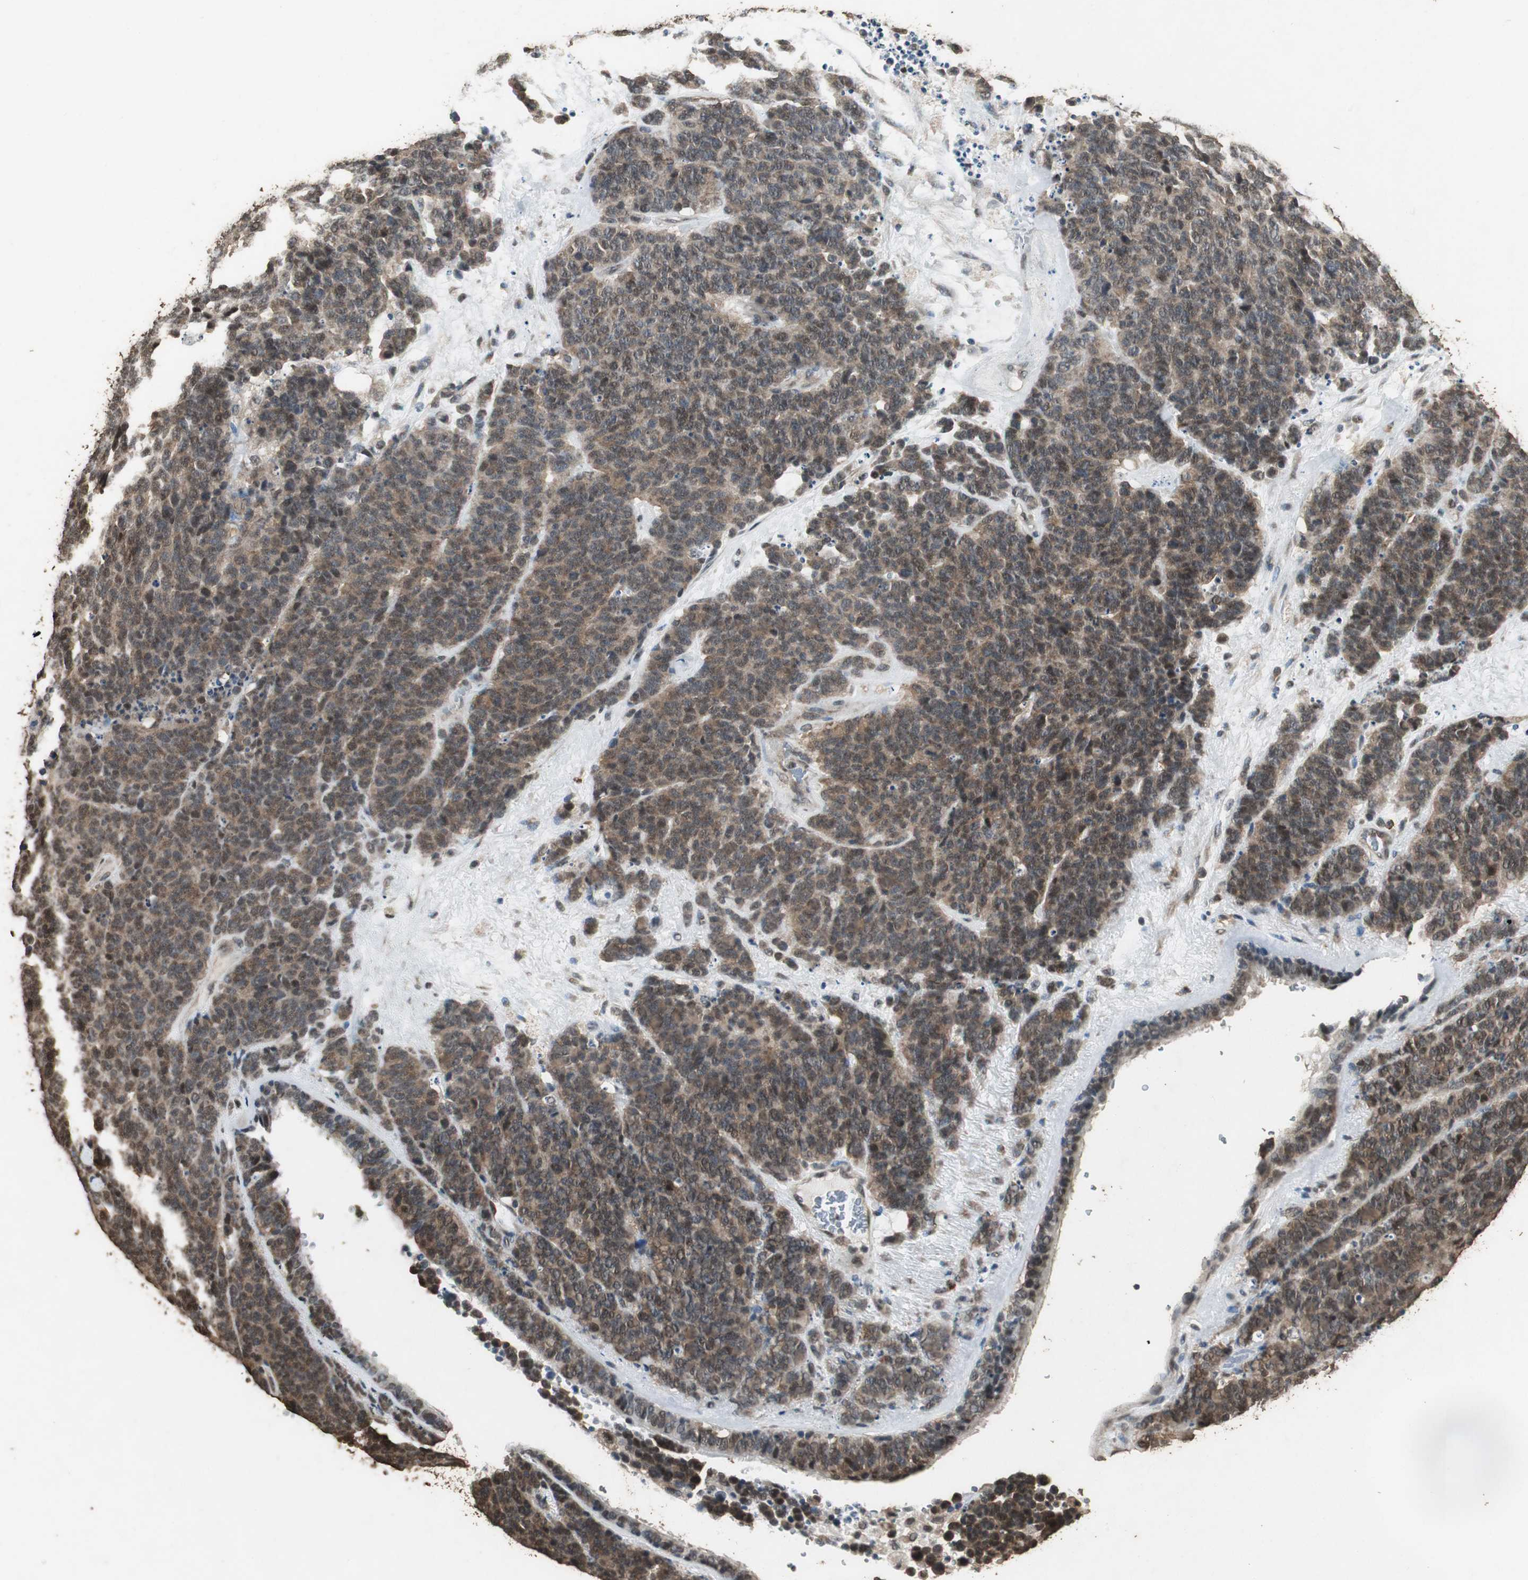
{"staining": {"intensity": "strong", "quantity": ">75%", "location": "cytoplasmic/membranous,nuclear"}, "tissue": "lung cancer", "cell_type": "Tumor cells", "image_type": "cancer", "snomed": [{"axis": "morphology", "description": "Neoplasm, malignant, NOS"}, {"axis": "topography", "description": "Lung"}], "caption": "About >75% of tumor cells in lung cancer show strong cytoplasmic/membranous and nuclear protein staining as visualized by brown immunohistochemical staining.", "gene": "PPP1R13B", "patient": {"sex": "female", "age": 58}}